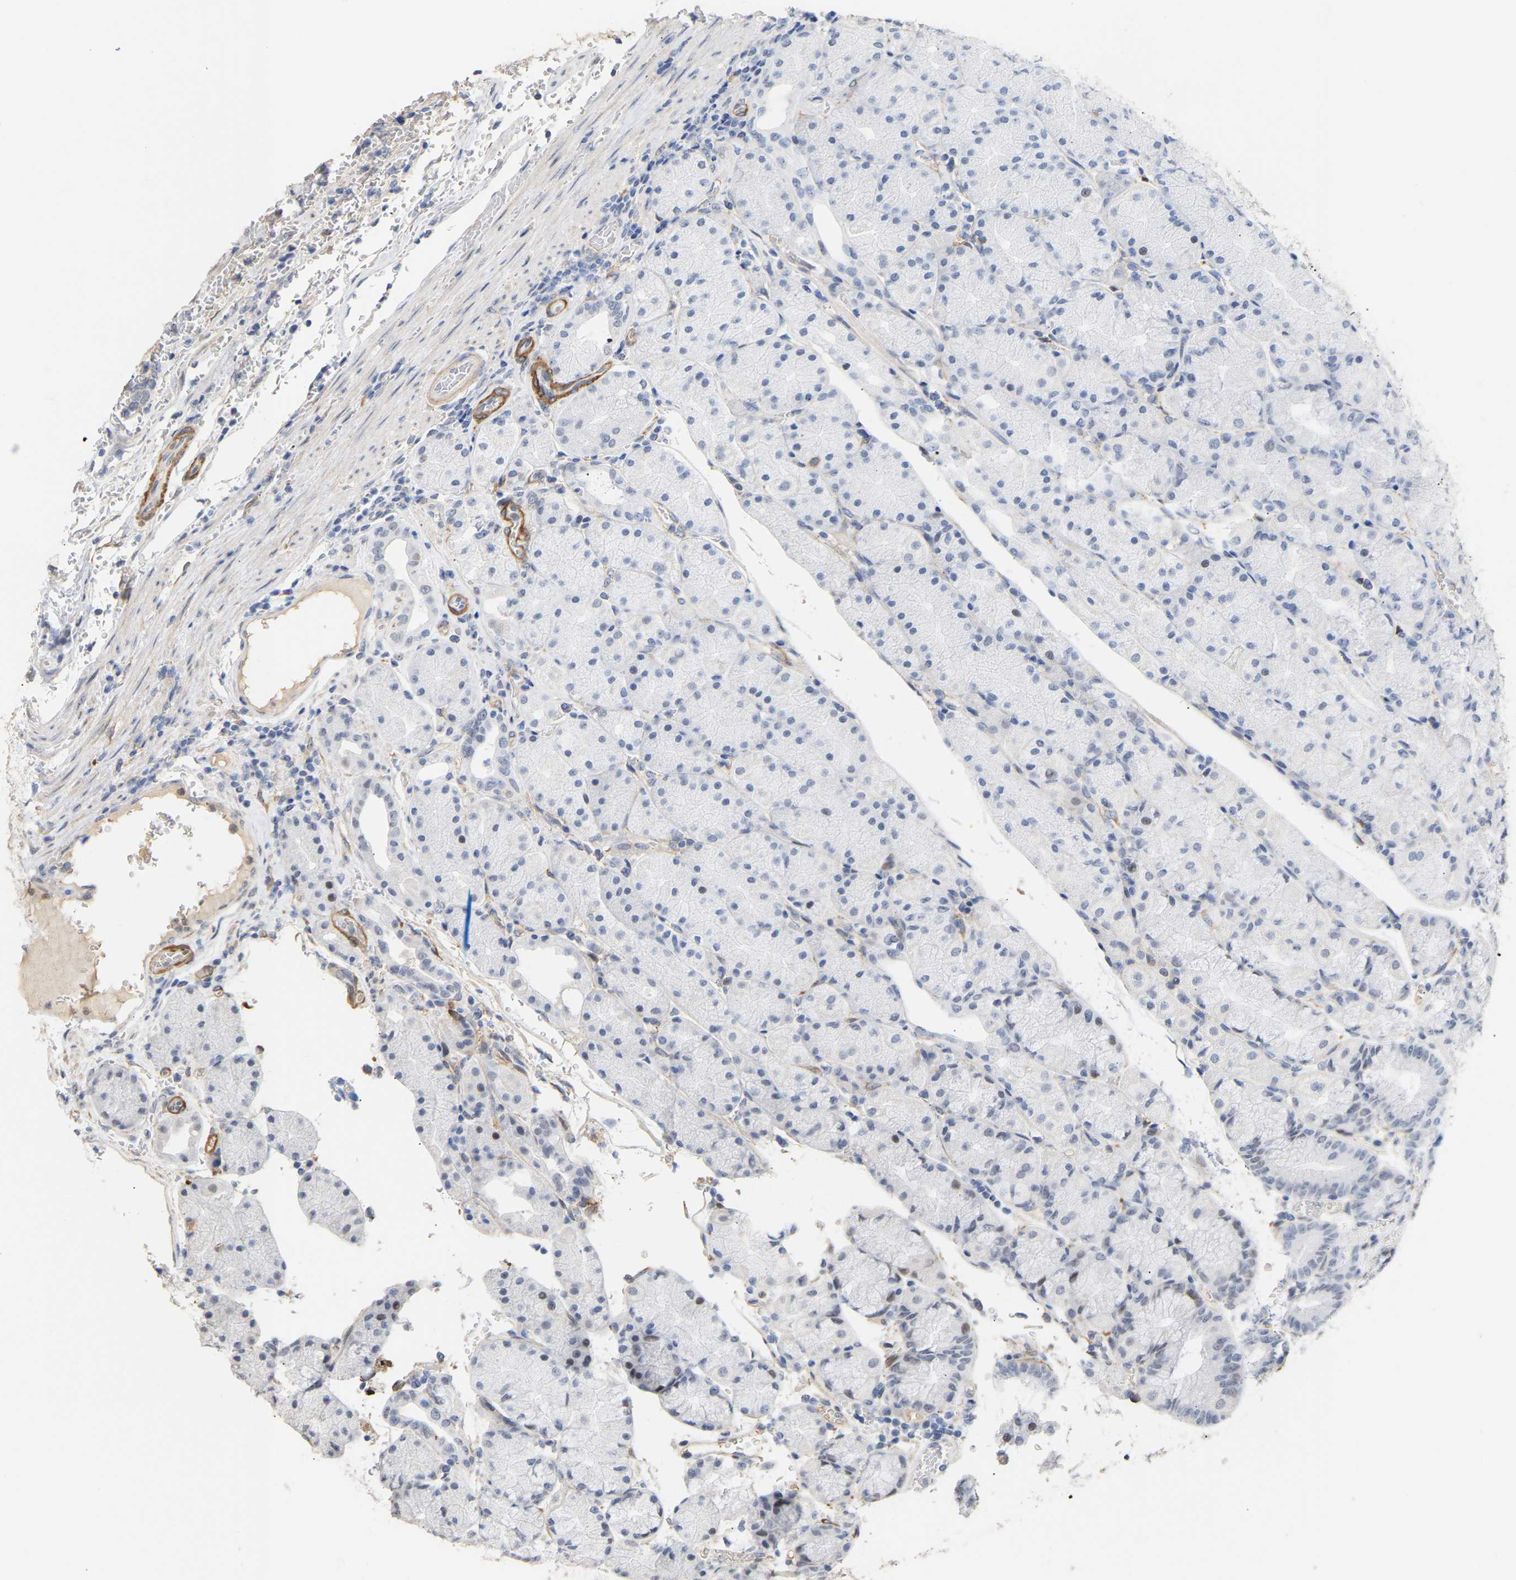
{"staining": {"intensity": "weak", "quantity": "<25%", "location": "nuclear"}, "tissue": "stomach", "cell_type": "Glandular cells", "image_type": "normal", "snomed": [{"axis": "morphology", "description": "Normal tissue, NOS"}, {"axis": "morphology", "description": "Carcinoid, malignant, NOS"}, {"axis": "topography", "description": "Stomach, upper"}], "caption": "DAB immunohistochemical staining of normal stomach demonstrates no significant expression in glandular cells.", "gene": "AMPH", "patient": {"sex": "male", "age": 39}}